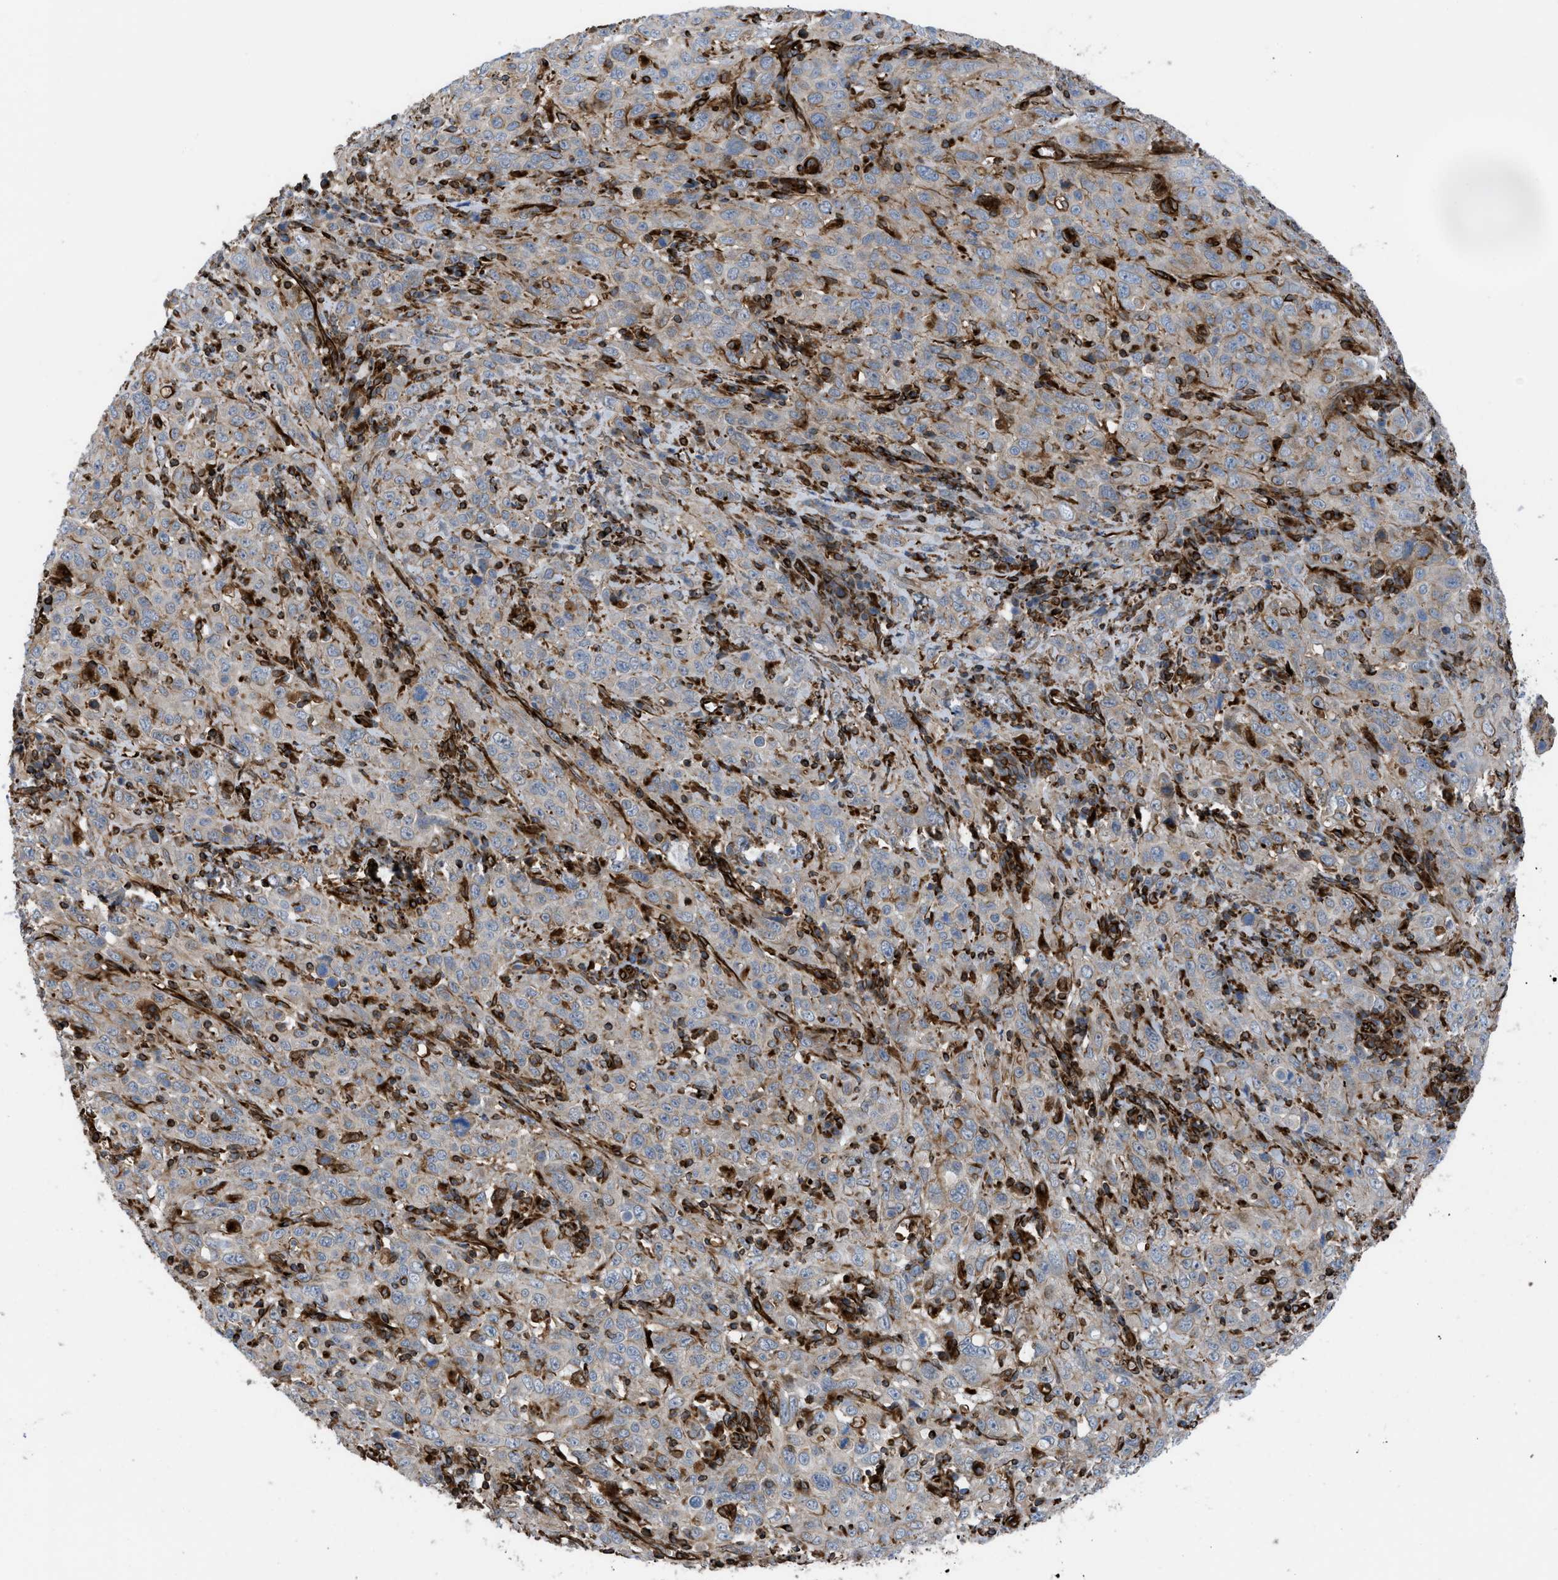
{"staining": {"intensity": "weak", "quantity": "25%-75%", "location": "cytoplasmic/membranous"}, "tissue": "cervical cancer", "cell_type": "Tumor cells", "image_type": "cancer", "snomed": [{"axis": "morphology", "description": "Squamous cell carcinoma, NOS"}, {"axis": "topography", "description": "Cervix"}], "caption": "Immunohistochemical staining of cervical squamous cell carcinoma shows low levels of weak cytoplasmic/membranous protein staining in about 25%-75% of tumor cells. (Brightfield microscopy of DAB IHC at high magnification).", "gene": "PTPRE", "patient": {"sex": "female", "age": 46}}